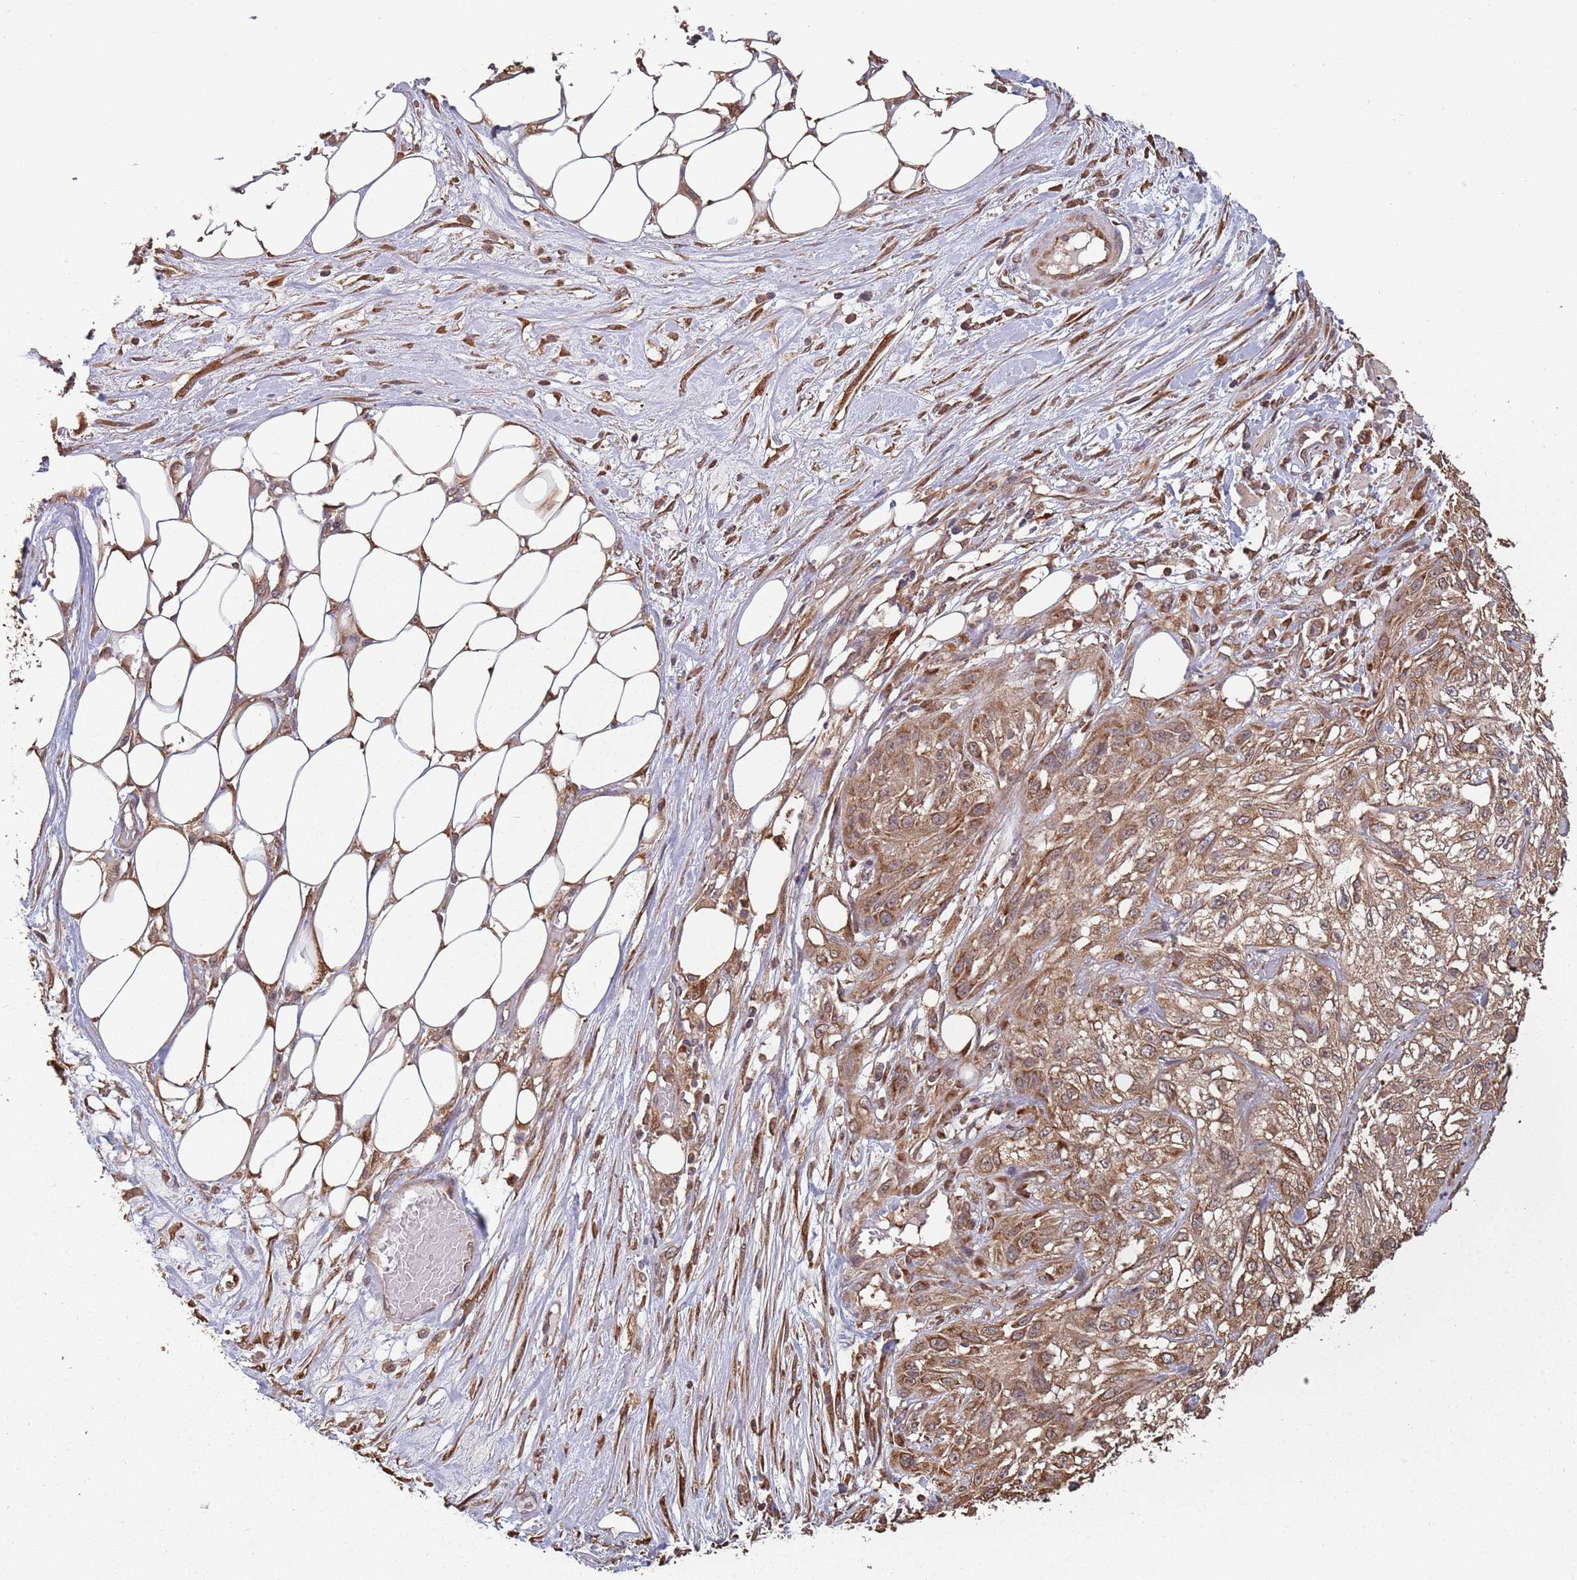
{"staining": {"intensity": "moderate", "quantity": ">75%", "location": "cytoplasmic/membranous"}, "tissue": "skin cancer", "cell_type": "Tumor cells", "image_type": "cancer", "snomed": [{"axis": "morphology", "description": "Squamous cell carcinoma, NOS"}, {"axis": "morphology", "description": "Squamous cell carcinoma, metastatic, NOS"}, {"axis": "topography", "description": "Skin"}, {"axis": "topography", "description": "Lymph node"}], "caption": "Immunohistochemical staining of skin cancer (metastatic squamous cell carcinoma) shows medium levels of moderate cytoplasmic/membranous protein staining in approximately >75% of tumor cells.", "gene": "COG4", "patient": {"sex": "male", "age": 75}}